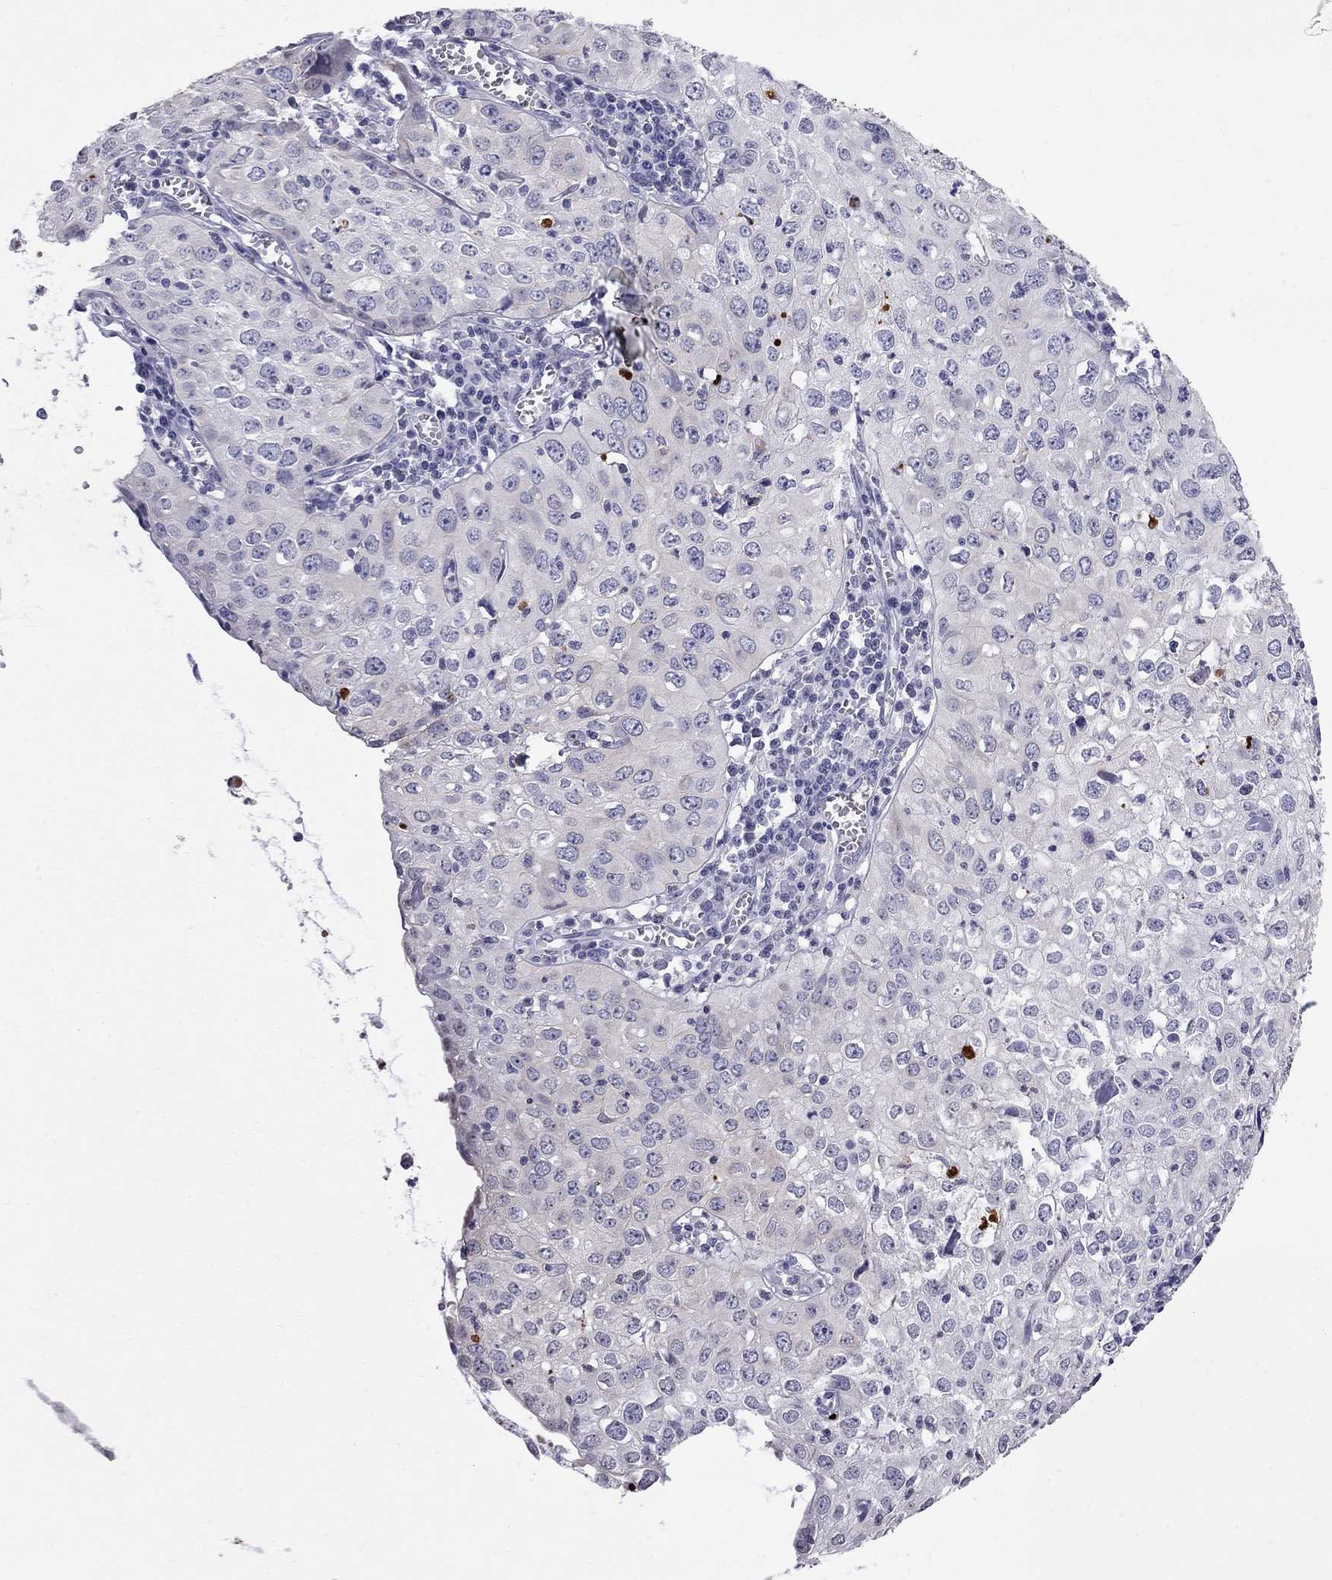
{"staining": {"intensity": "negative", "quantity": "none", "location": "none"}, "tissue": "cervical cancer", "cell_type": "Tumor cells", "image_type": "cancer", "snomed": [{"axis": "morphology", "description": "Squamous cell carcinoma, NOS"}, {"axis": "topography", "description": "Cervix"}], "caption": "Human cervical cancer stained for a protein using IHC demonstrates no expression in tumor cells.", "gene": "MUC15", "patient": {"sex": "female", "age": 24}}